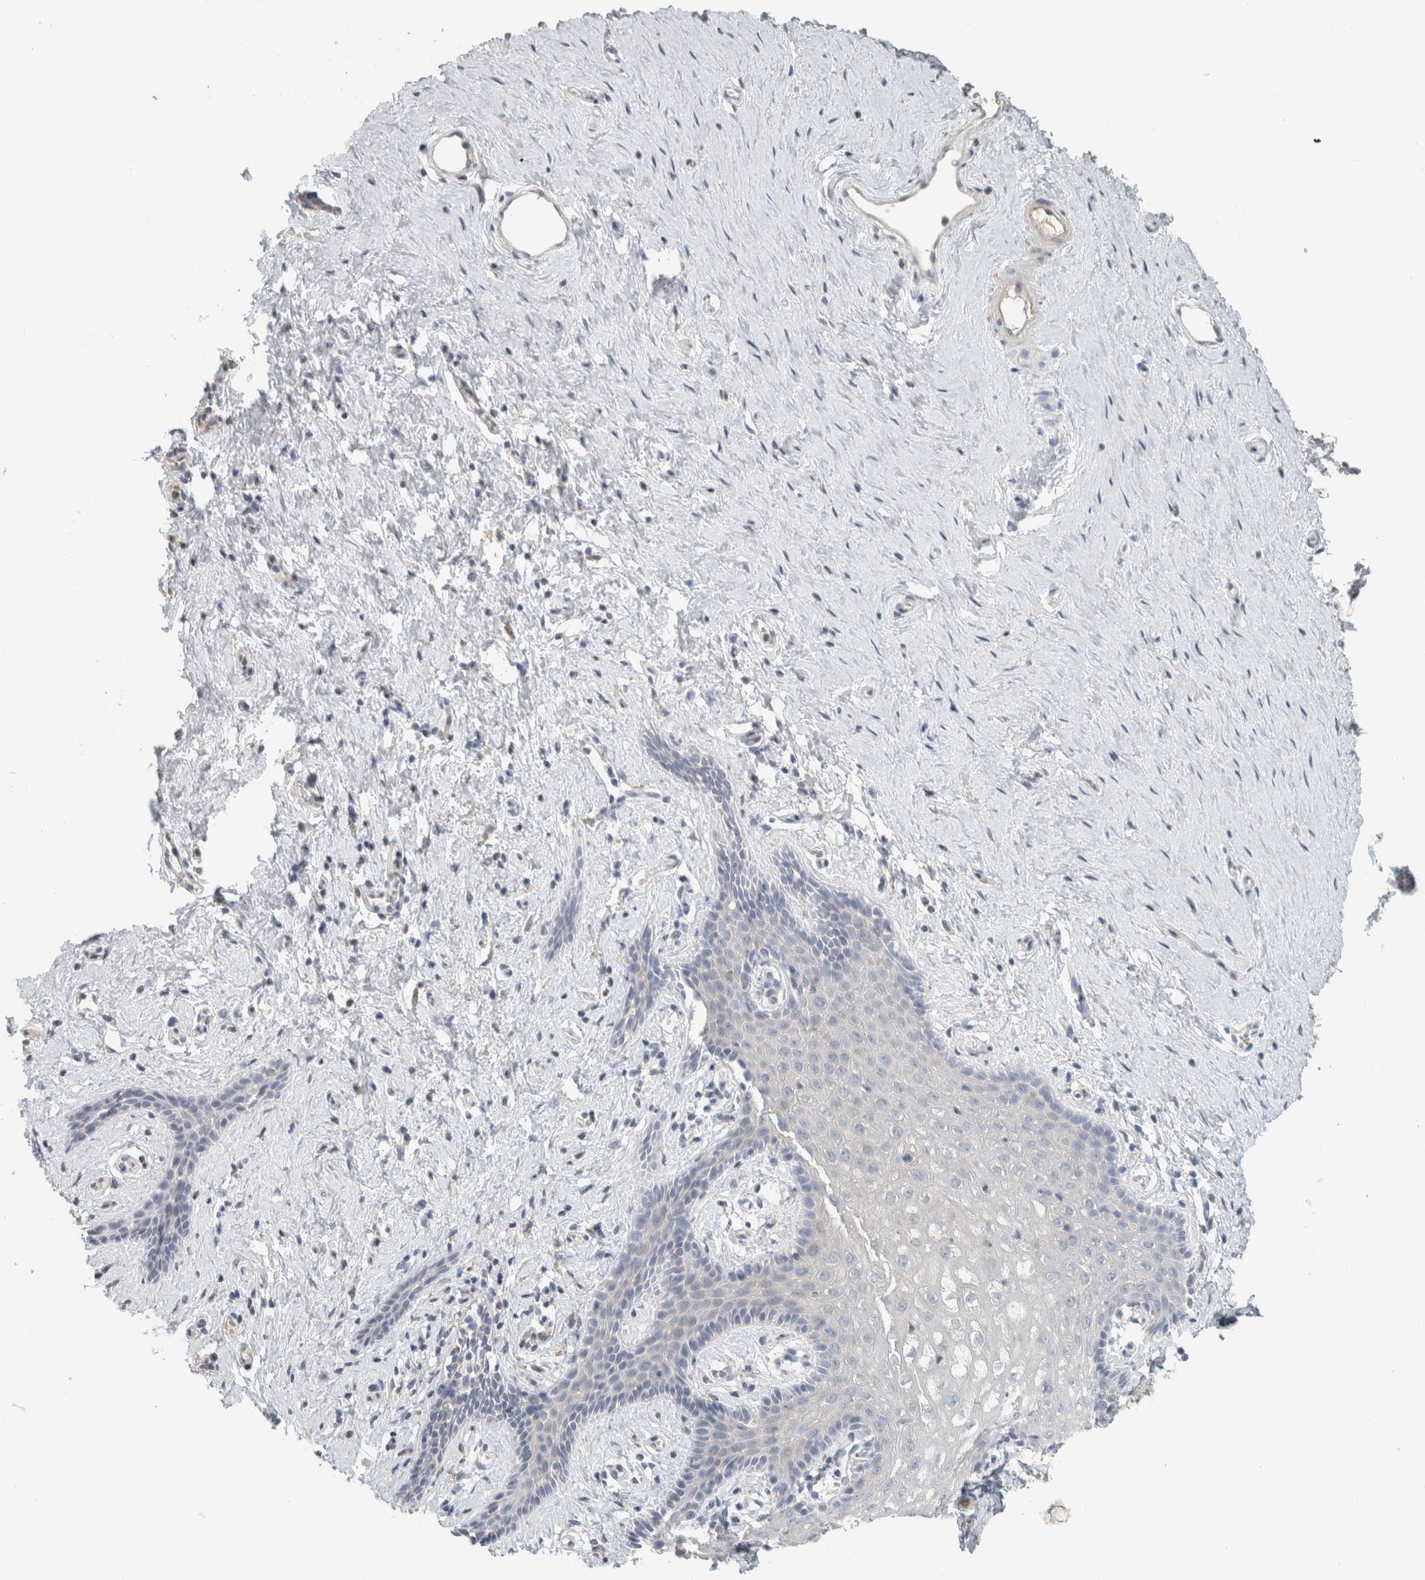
{"staining": {"intensity": "negative", "quantity": "none", "location": "none"}, "tissue": "vagina", "cell_type": "Squamous epithelial cells", "image_type": "normal", "snomed": [{"axis": "morphology", "description": "Normal tissue, NOS"}, {"axis": "topography", "description": "Vagina"}], "caption": "This is an immunohistochemistry micrograph of normal human vagina. There is no staining in squamous epithelial cells.", "gene": "SCIN", "patient": {"sex": "female", "age": 32}}